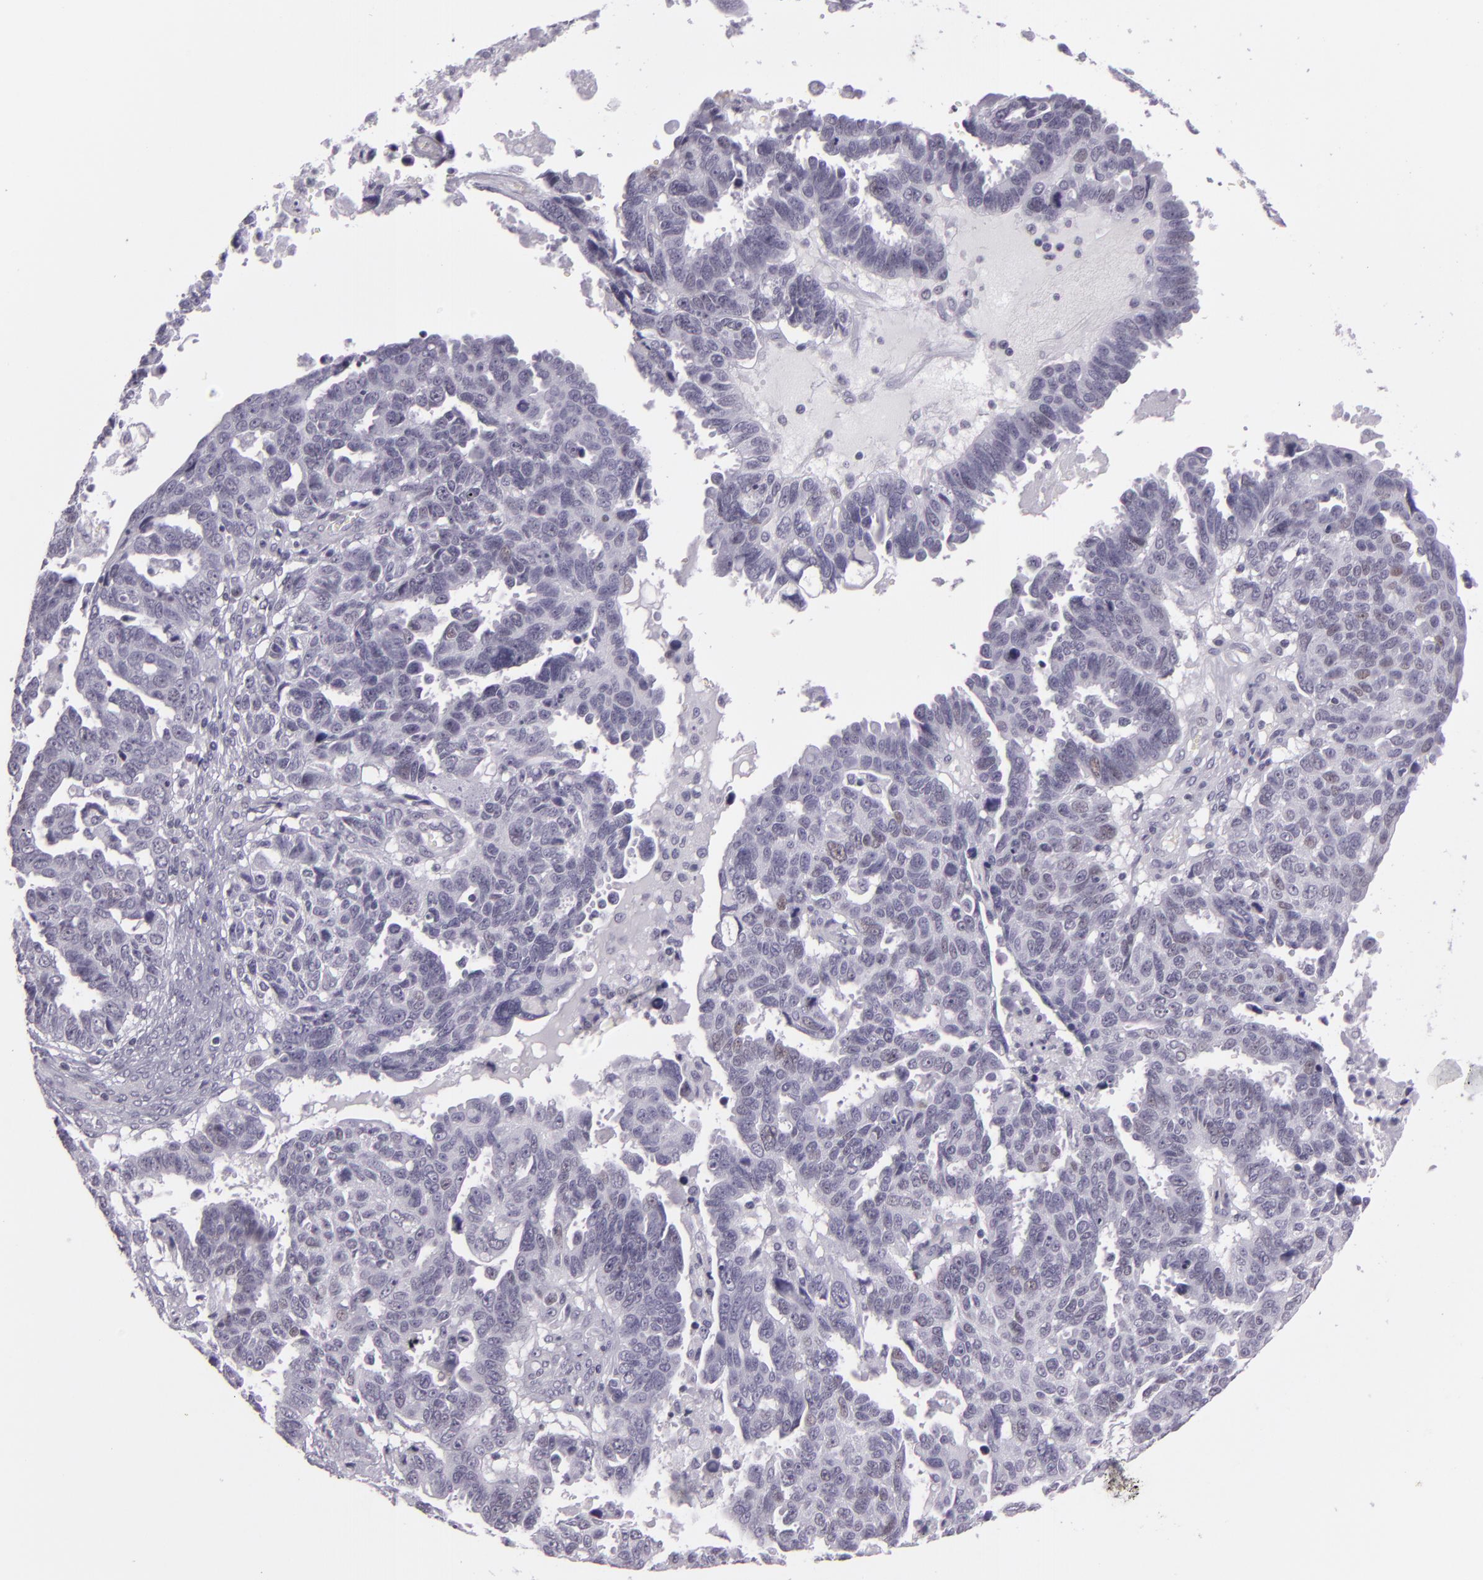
{"staining": {"intensity": "weak", "quantity": "<25%", "location": "nuclear"}, "tissue": "ovarian cancer", "cell_type": "Tumor cells", "image_type": "cancer", "snomed": [{"axis": "morphology", "description": "Carcinoma, endometroid"}, {"axis": "morphology", "description": "Cystadenocarcinoma, serous, NOS"}, {"axis": "topography", "description": "Ovary"}], "caption": "The IHC image has no significant staining in tumor cells of serous cystadenocarcinoma (ovarian) tissue.", "gene": "MCM3", "patient": {"sex": "female", "age": 45}}